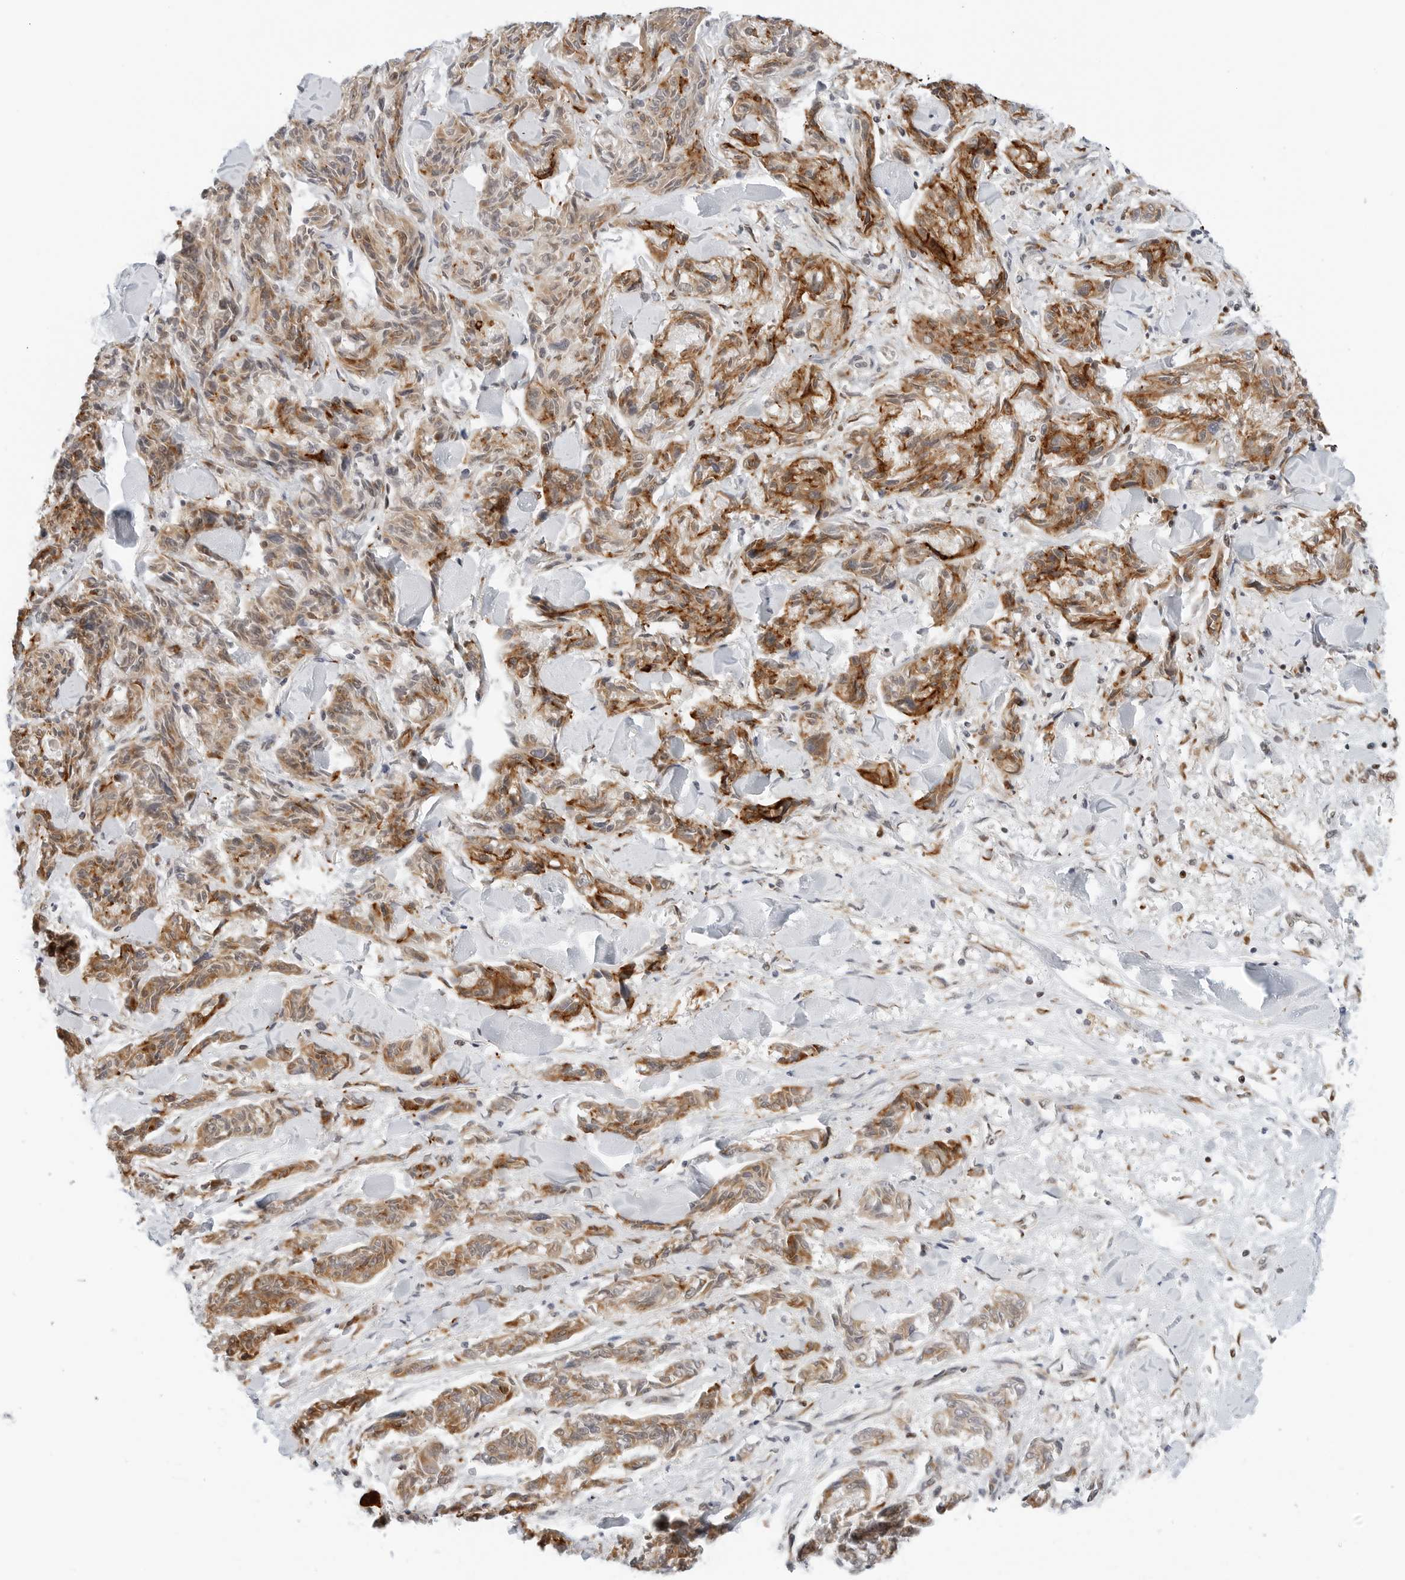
{"staining": {"intensity": "moderate", "quantity": ">75%", "location": "cytoplasmic/membranous,nuclear"}, "tissue": "melanoma", "cell_type": "Tumor cells", "image_type": "cancer", "snomed": [{"axis": "morphology", "description": "Malignant melanoma, NOS"}, {"axis": "topography", "description": "Skin"}], "caption": "Melanoma stained for a protein demonstrates moderate cytoplasmic/membranous and nuclear positivity in tumor cells.", "gene": "RIMKLA", "patient": {"sex": "male", "age": 53}}